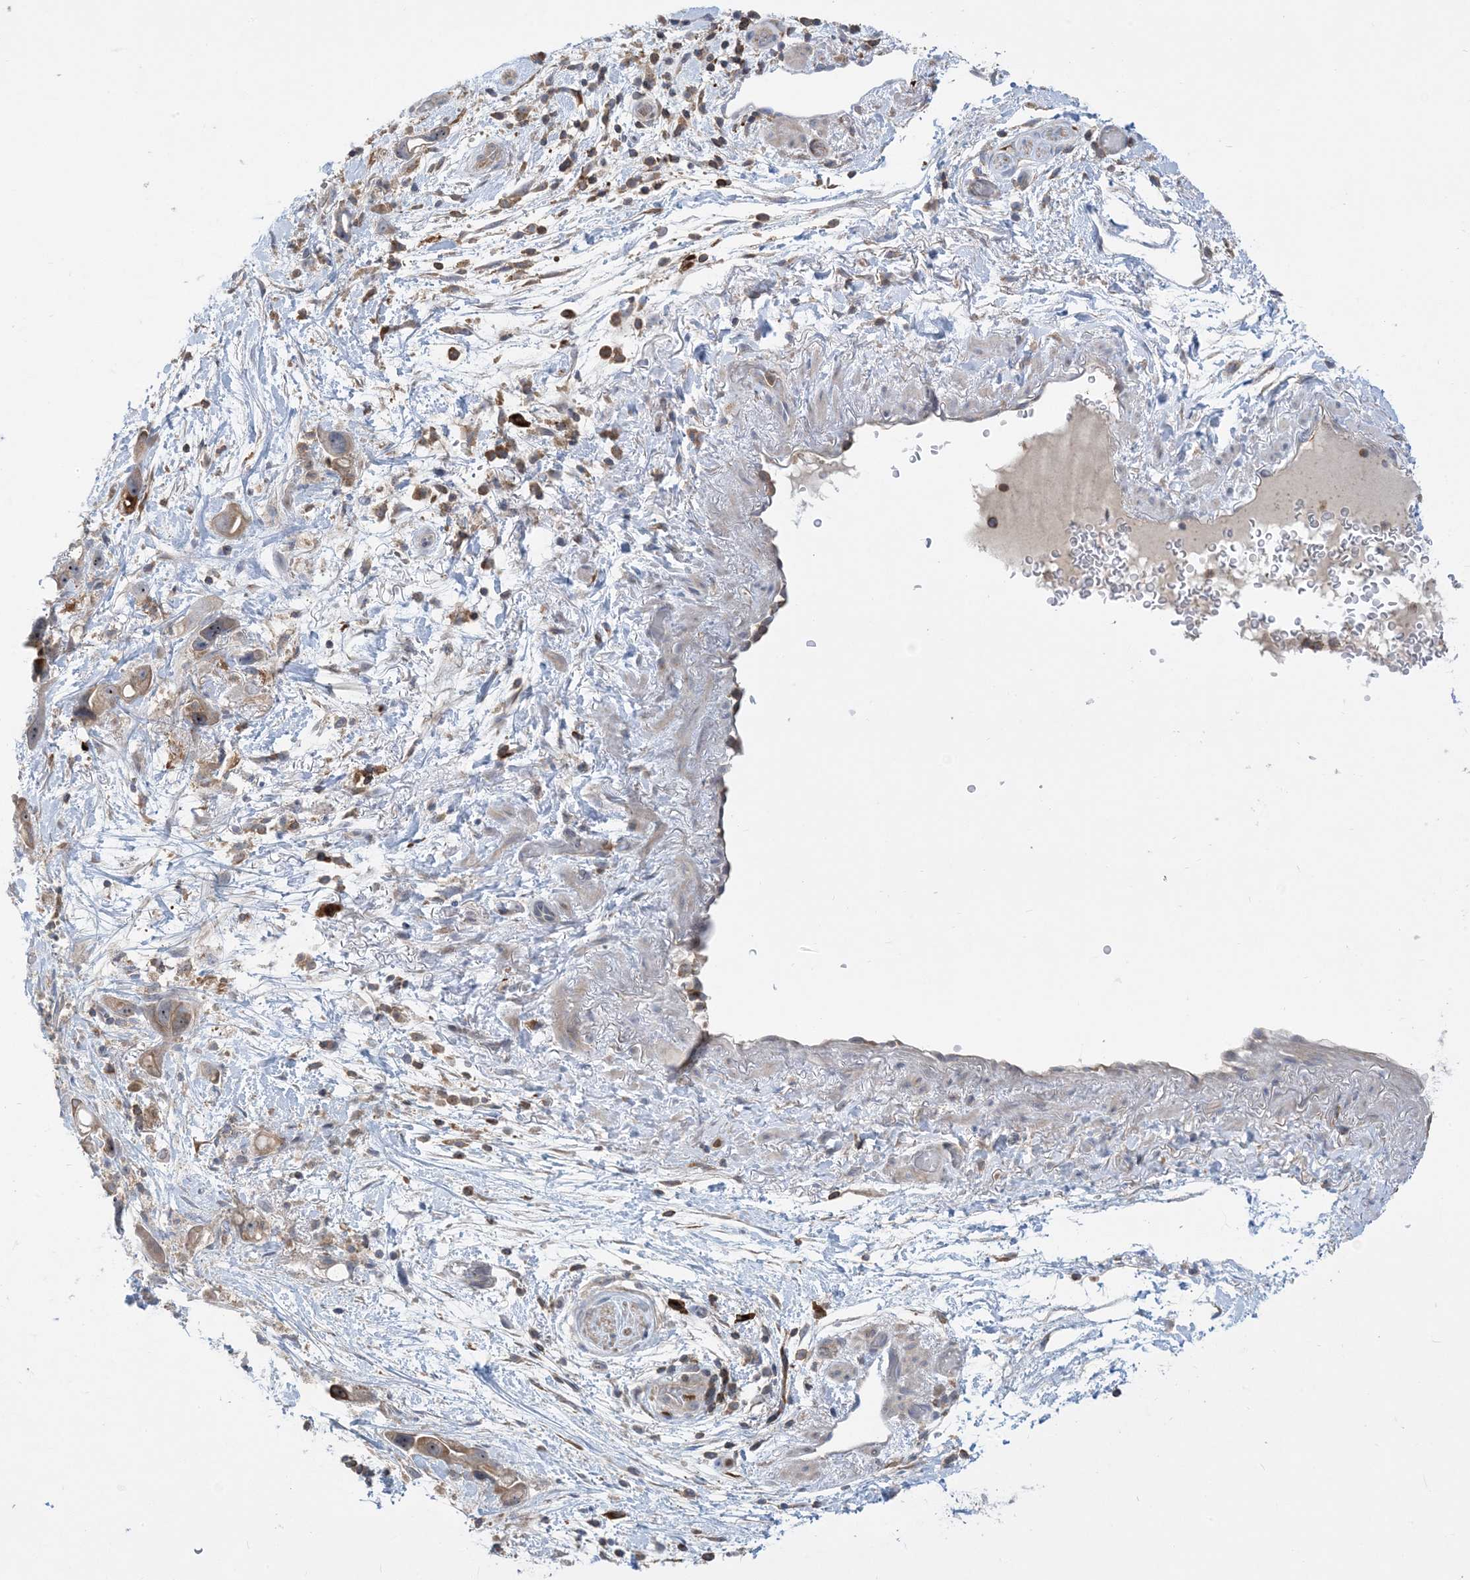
{"staining": {"intensity": "weak", "quantity": ">75%", "location": "cytoplasmic/membranous"}, "tissue": "pancreatic cancer", "cell_type": "Tumor cells", "image_type": "cancer", "snomed": [{"axis": "morphology", "description": "Normal tissue, NOS"}, {"axis": "morphology", "description": "Adenocarcinoma, NOS"}, {"axis": "topography", "description": "Pancreas"}], "caption": "Human adenocarcinoma (pancreatic) stained with a brown dye displays weak cytoplasmic/membranous positive expression in approximately >75% of tumor cells.", "gene": "AOC1", "patient": {"sex": "female", "age": 68}}